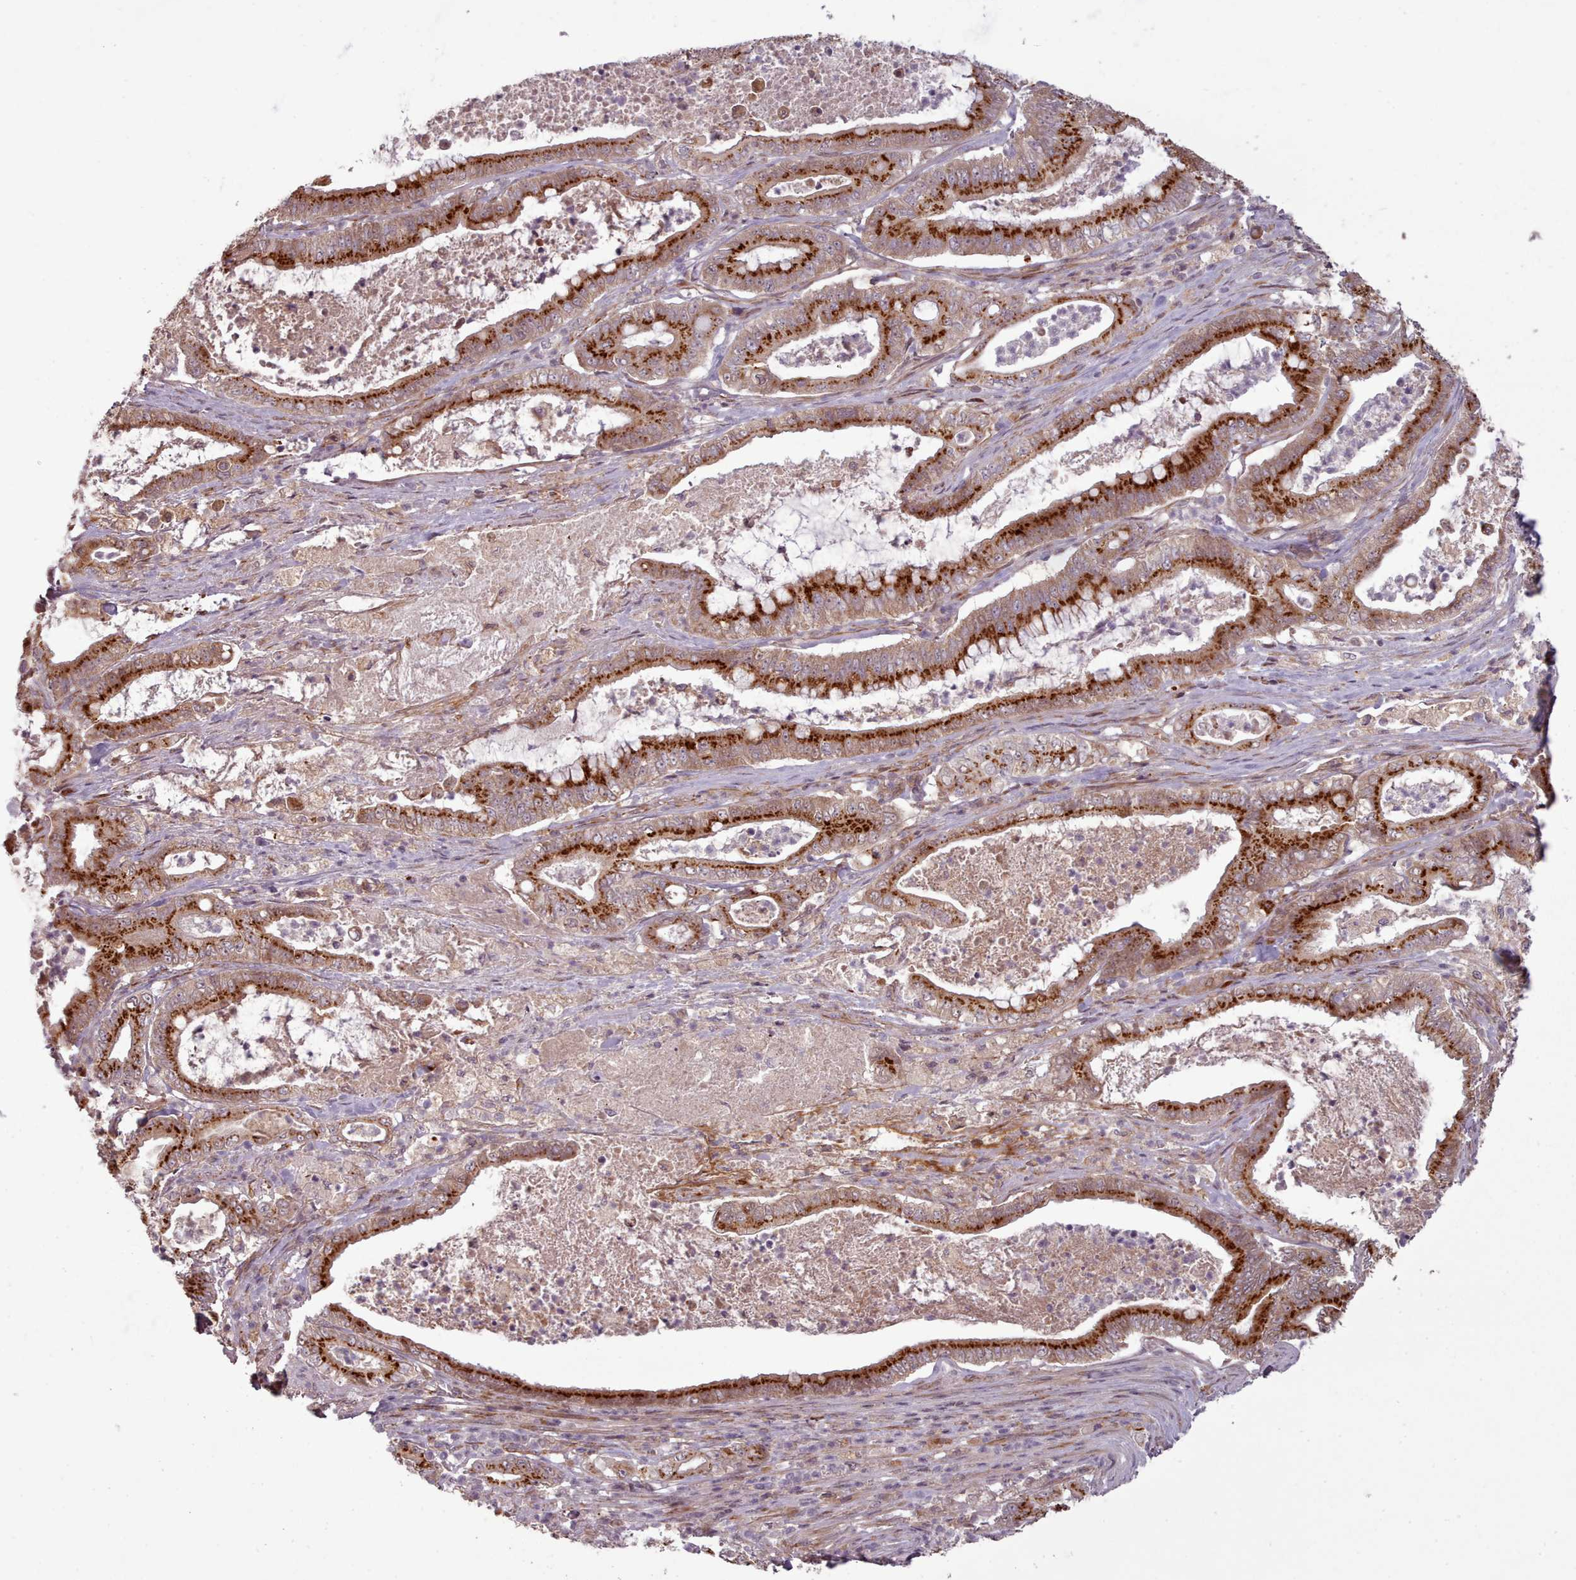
{"staining": {"intensity": "strong", "quantity": ">75%", "location": "cytoplasmic/membranous"}, "tissue": "pancreatic cancer", "cell_type": "Tumor cells", "image_type": "cancer", "snomed": [{"axis": "morphology", "description": "Adenocarcinoma, NOS"}, {"axis": "topography", "description": "Pancreas"}], "caption": "There is high levels of strong cytoplasmic/membranous staining in tumor cells of adenocarcinoma (pancreatic), as demonstrated by immunohistochemical staining (brown color).", "gene": "GBGT1", "patient": {"sex": "male", "age": 71}}